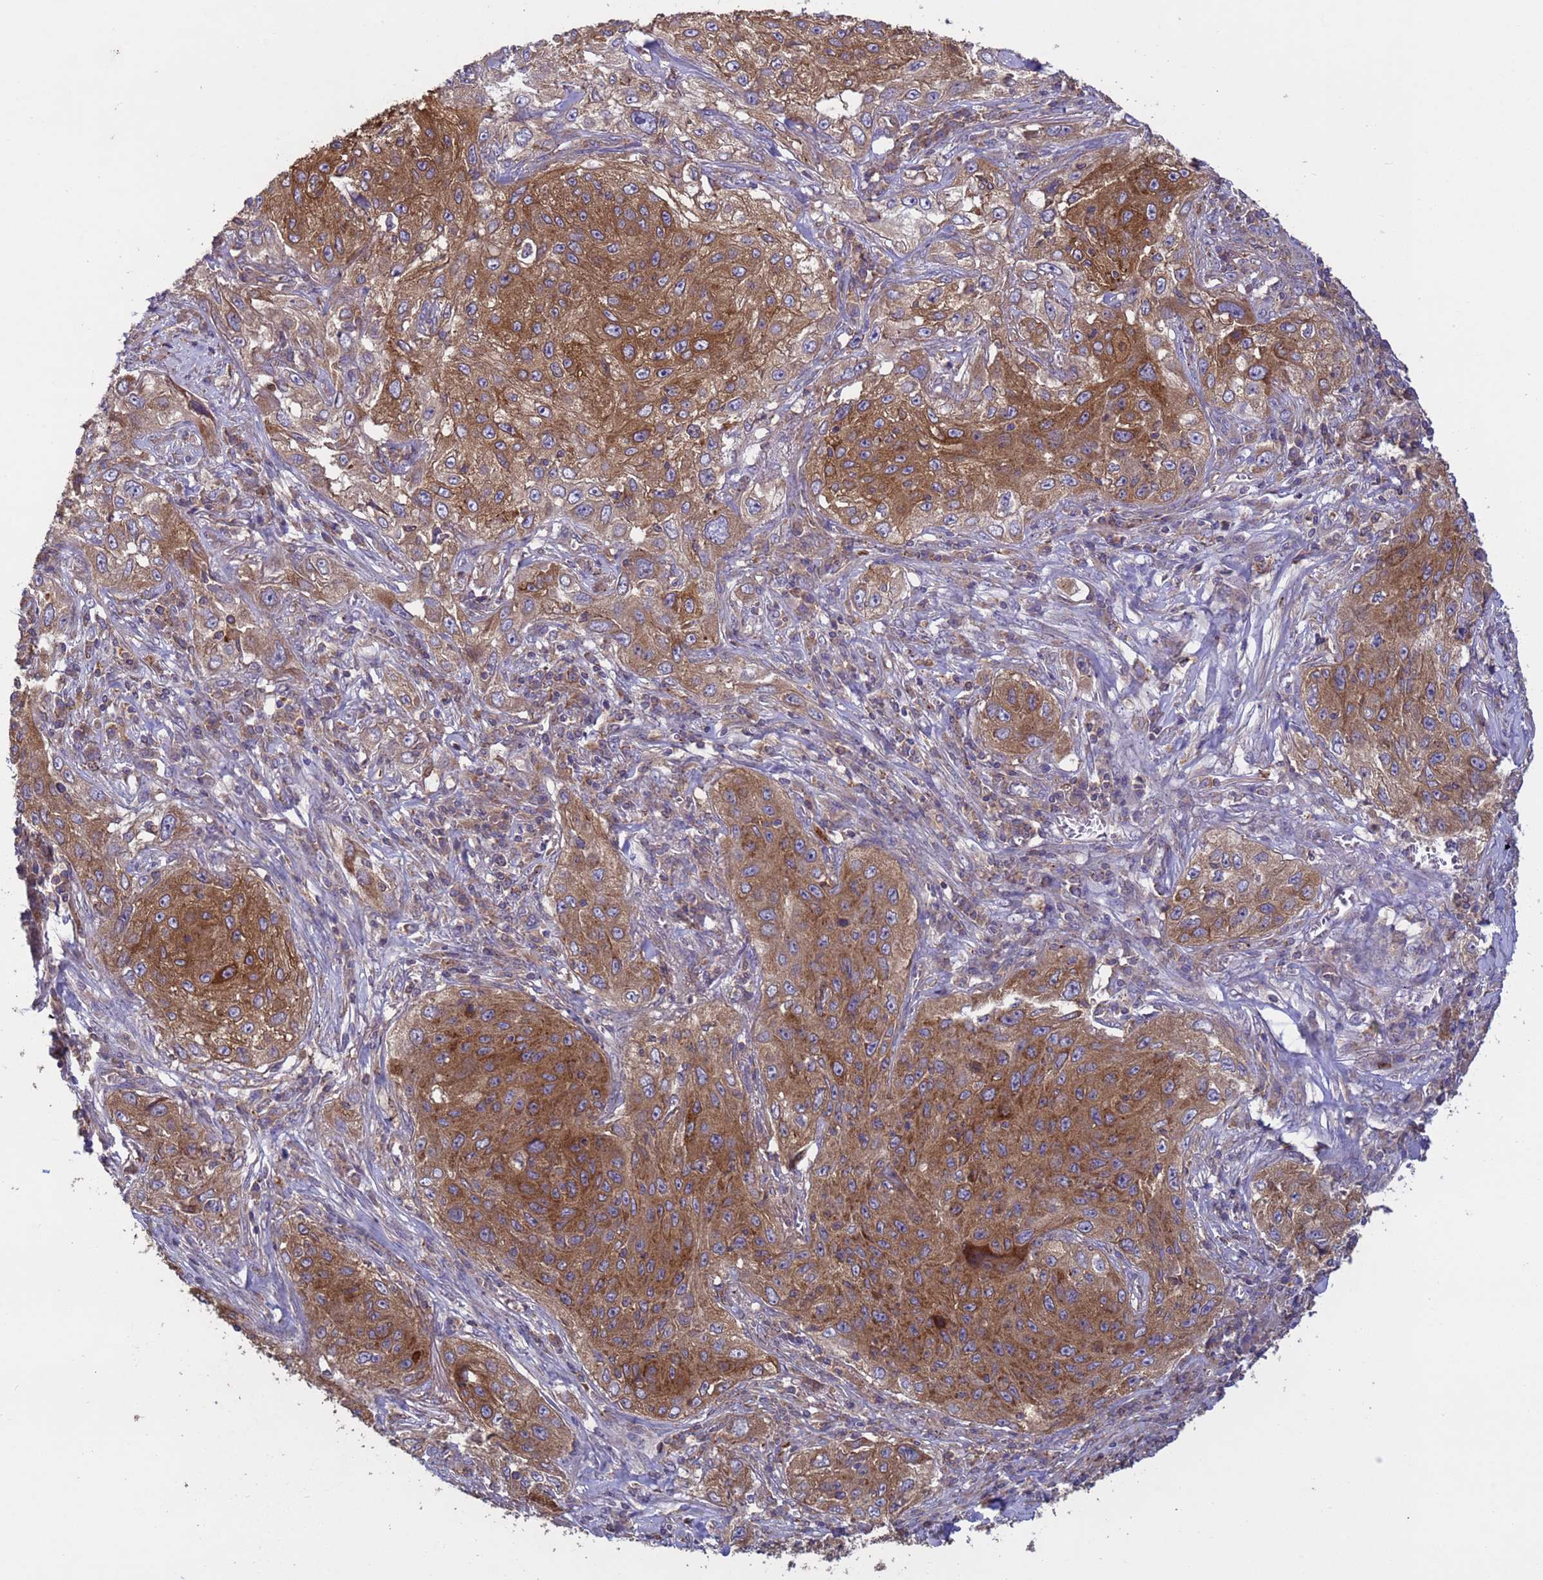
{"staining": {"intensity": "moderate", "quantity": ">75%", "location": "cytoplasmic/membranous"}, "tissue": "lung cancer", "cell_type": "Tumor cells", "image_type": "cancer", "snomed": [{"axis": "morphology", "description": "Squamous cell carcinoma, NOS"}, {"axis": "topography", "description": "Lung"}], "caption": "Protein analysis of squamous cell carcinoma (lung) tissue exhibits moderate cytoplasmic/membranous staining in about >75% of tumor cells. The protein is stained brown, and the nuclei are stained in blue (DAB (3,3'-diaminobenzidine) IHC with brightfield microscopy, high magnification).", "gene": "RAB10", "patient": {"sex": "female", "age": 69}}